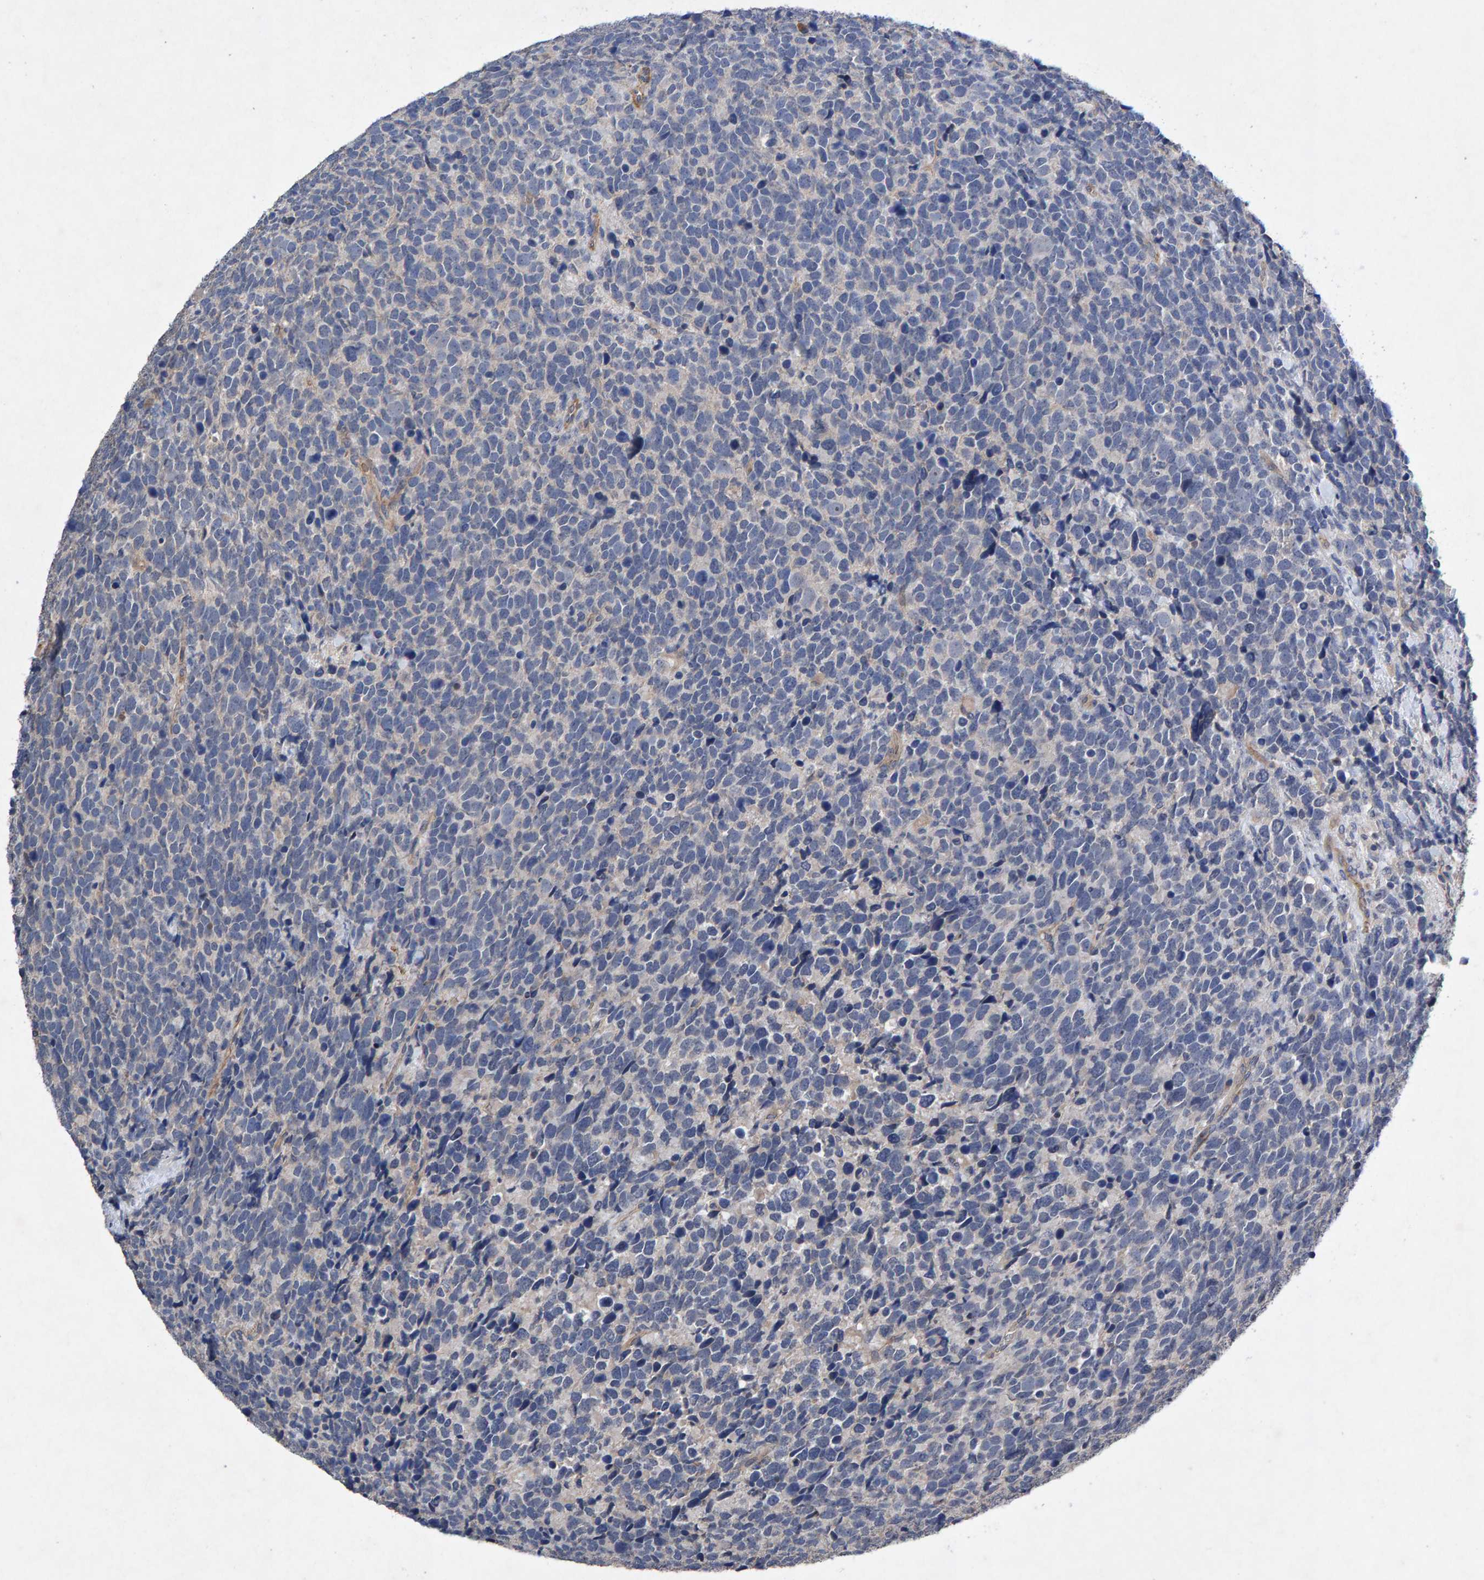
{"staining": {"intensity": "negative", "quantity": "none", "location": "none"}, "tissue": "urothelial cancer", "cell_type": "Tumor cells", "image_type": "cancer", "snomed": [{"axis": "morphology", "description": "Urothelial carcinoma, High grade"}, {"axis": "topography", "description": "Urinary bladder"}], "caption": "Immunohistochemistry histopathology image of high-grade urothelial carcinoma stained for a protein (brown), which shows no staining in tumor cells. (DAB (3,3'-diaminobenzidine) immunohistochemistry (IHC), high magnification).", "gene": "EFR3A", "patient": {"sex": "female", "age": 82}}